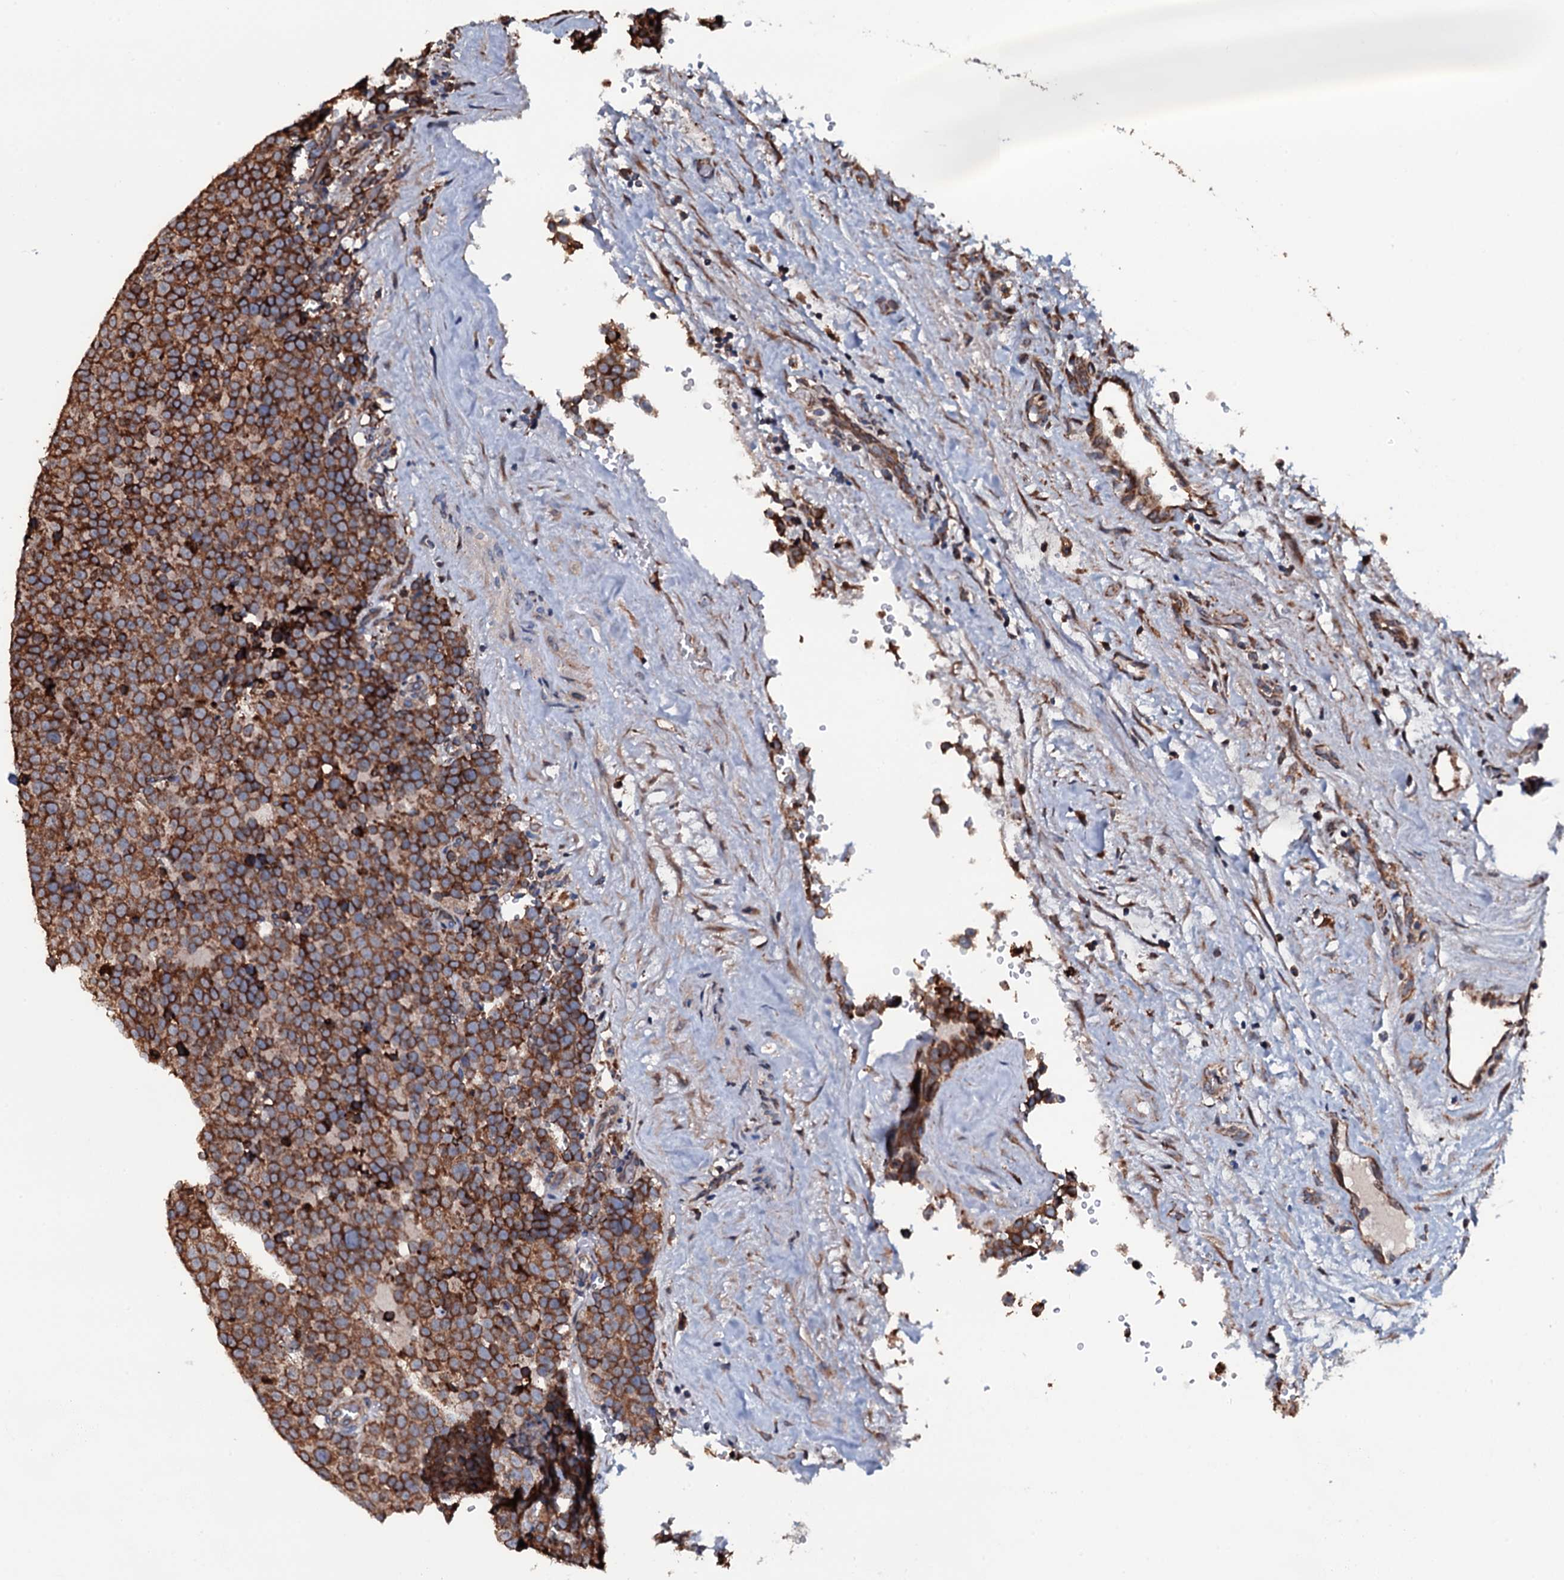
{"staining": {"intensity": "strong", "quantity": ">75%", "location": "cytoplasmic/membranous"}, "tissue": "testis cancer", "cell_type": "Tumor cells", "image_type": "cancer", "snomed": [{"axis": "morphology", "description": "Seminoma, NOS"}, {"axis": "topography", "description": "Testis"}], "caption": "Approximately >75% of tumor cells in human testis cancer exhibit strong cytoplasmic/membranous protein expression as visualized by brown immunohistochemical staining.", "gene": "RAB12", "patient": {"sex": "male", "age": 71}}